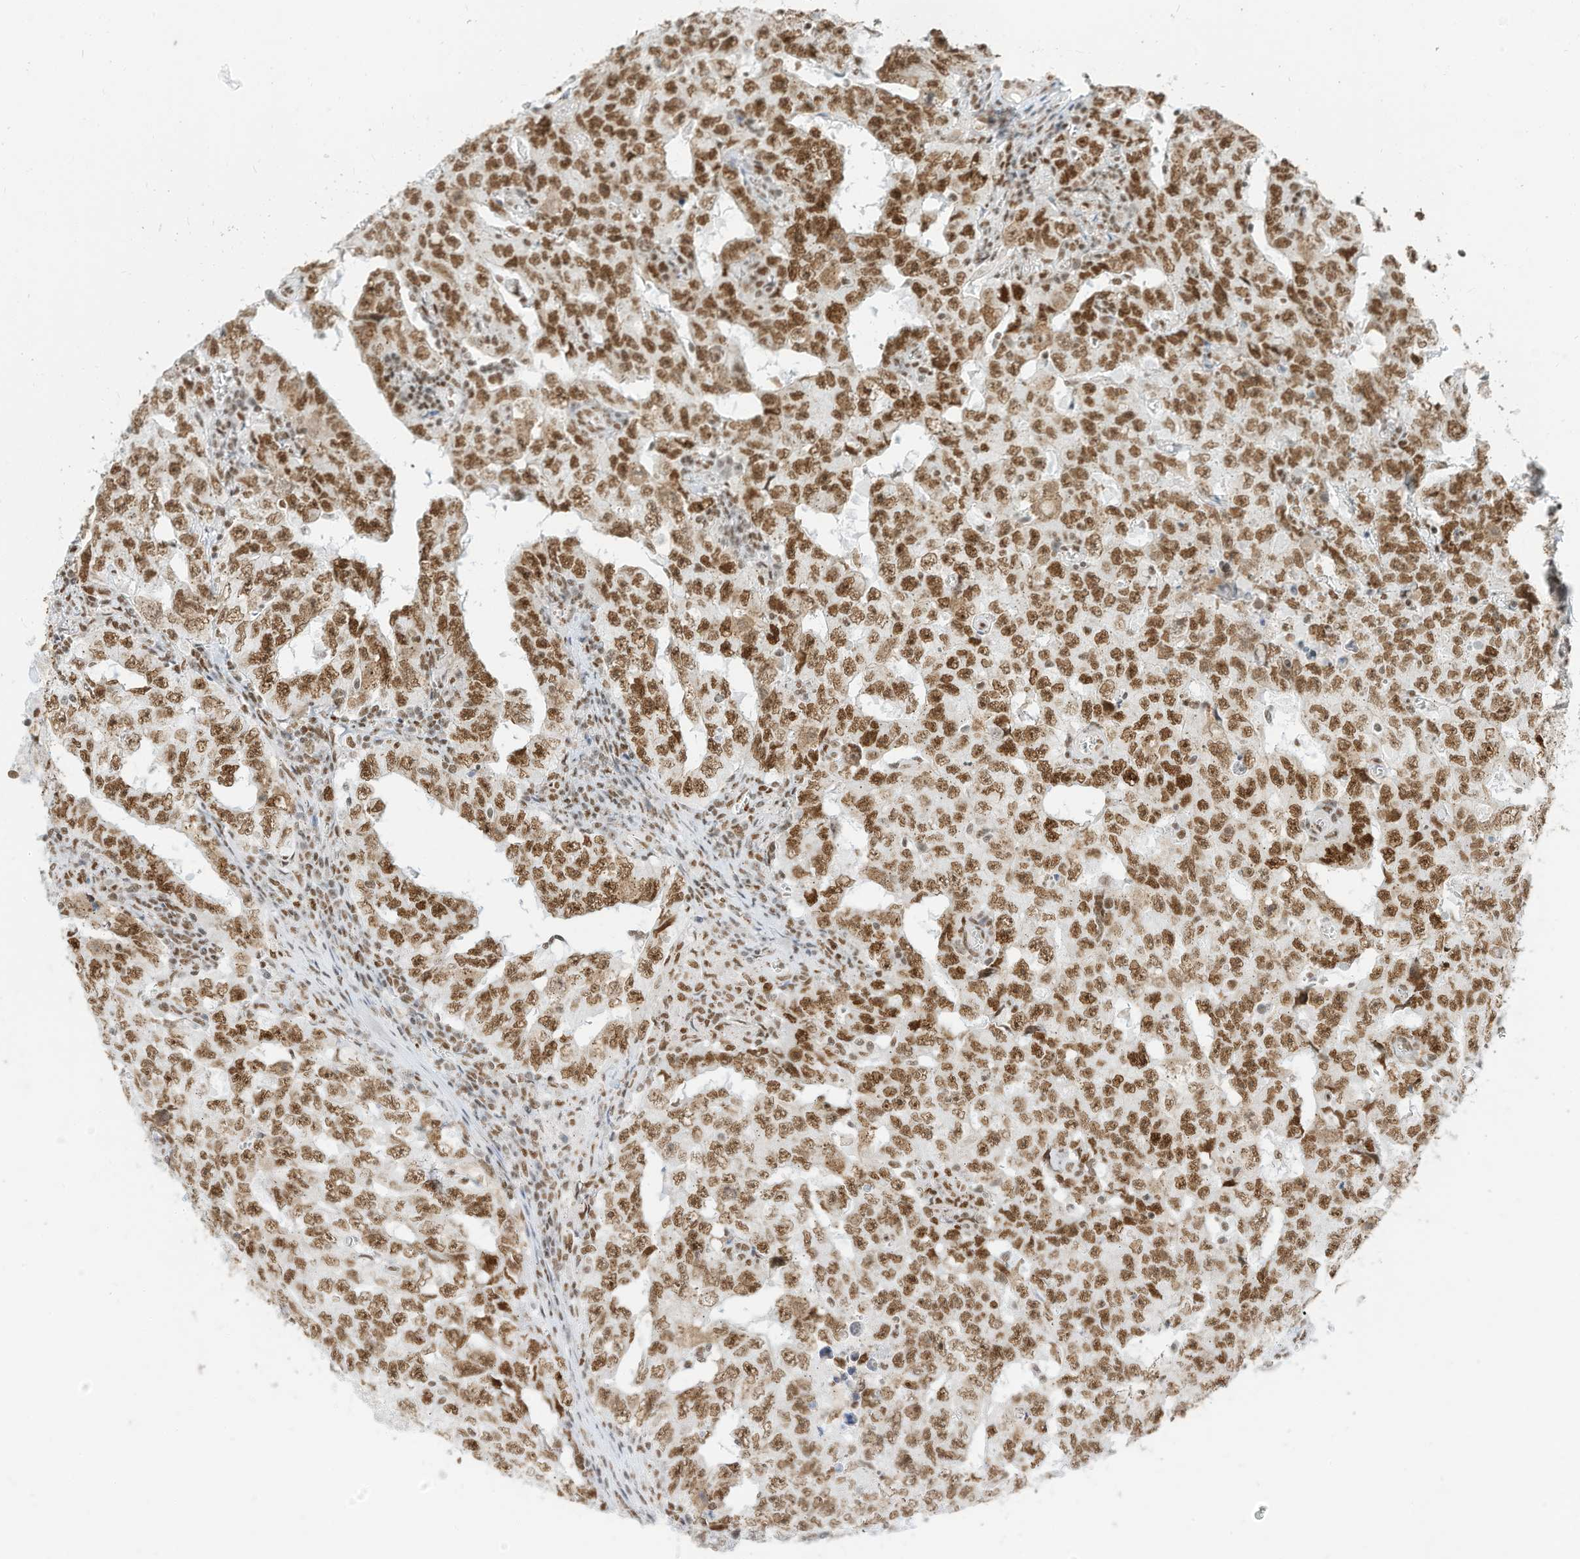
{"staining": {"intensity": "moderate", "quantity": ">75%", "location": "nuclear"}, "tissue": "testis cancer", "cell_type": "Tumor cells", "image_type": "cancer", "snomed": [{"axis": "morphology", "description": "Carcinoma, Embryonal, NOS"}, {"axis": "topography", "description": "Testis"}], "caption": "Immunohistochemical staining of human embryonal carcinoma (testis) shows medium levels of moderate nuclear protein expression in approximately >75% of tumor cells.", "gene": "SMARCA2", "patient": {"sex": "male", "age": 26}}